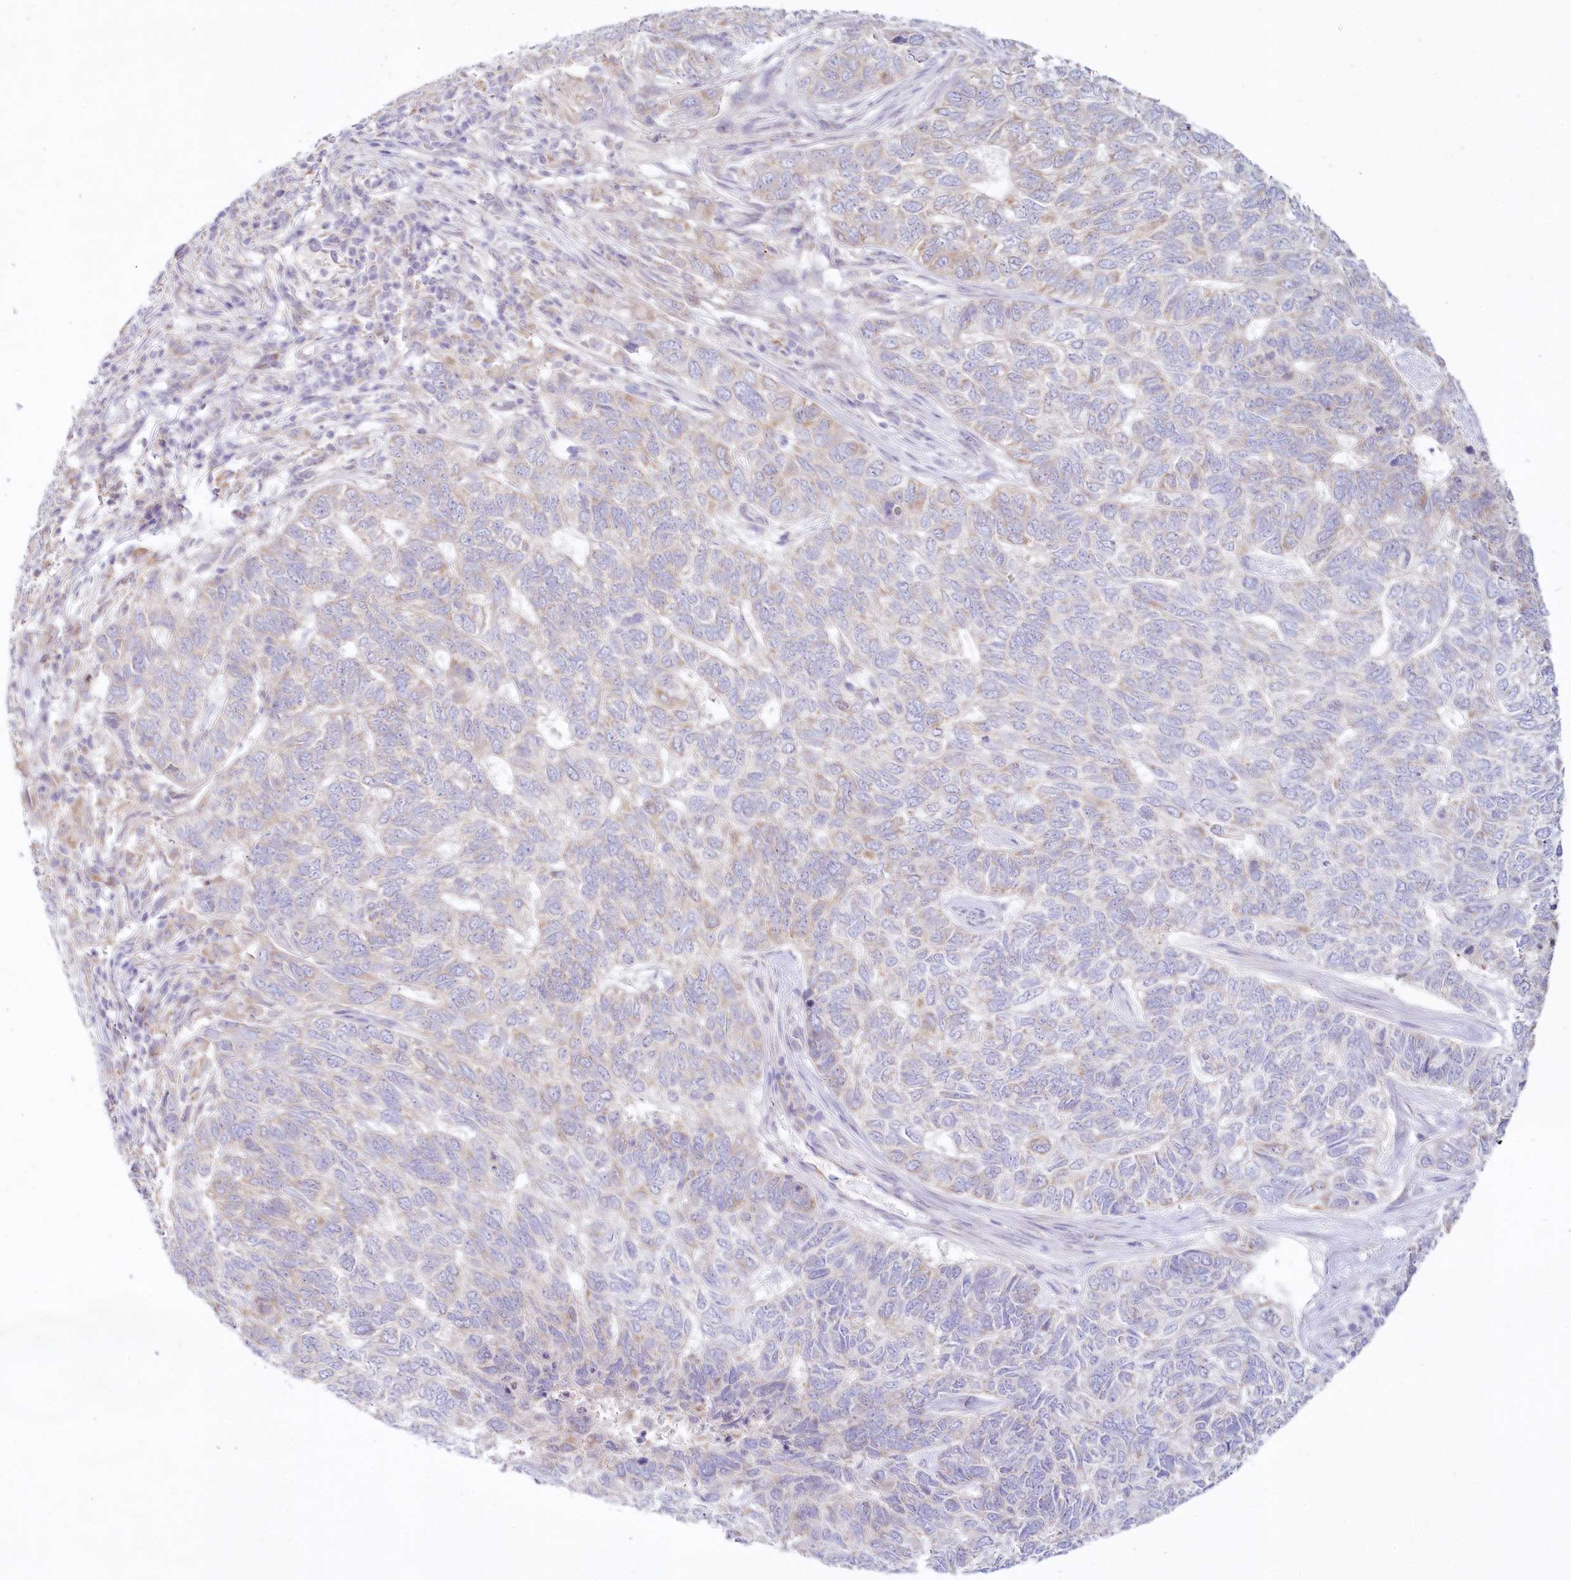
{"staining": {"intensity": "weak", "quantity": "<25%", "location": "cytoplasmic/membranous"}, "tissue": "skin cancer", "cell_type": "Tumor cells", "image_type": "cancer", "snomed": [{"axis": "morphology", "description": "Basal cell carcinoma"}, {"axis": "topography", "description": "Skin"}], "caption": "Tumor cells show no significant staining in skin cancer (basal cell carcinoma). Brightfield microscopy of IHC stained with DAB (3,3'-diaminobenzidine) (brown) and hematoxylin (blue), captured at high magnification.", "gene": "PSAPL1", "patient": {"sex": "female", "age": 65}}